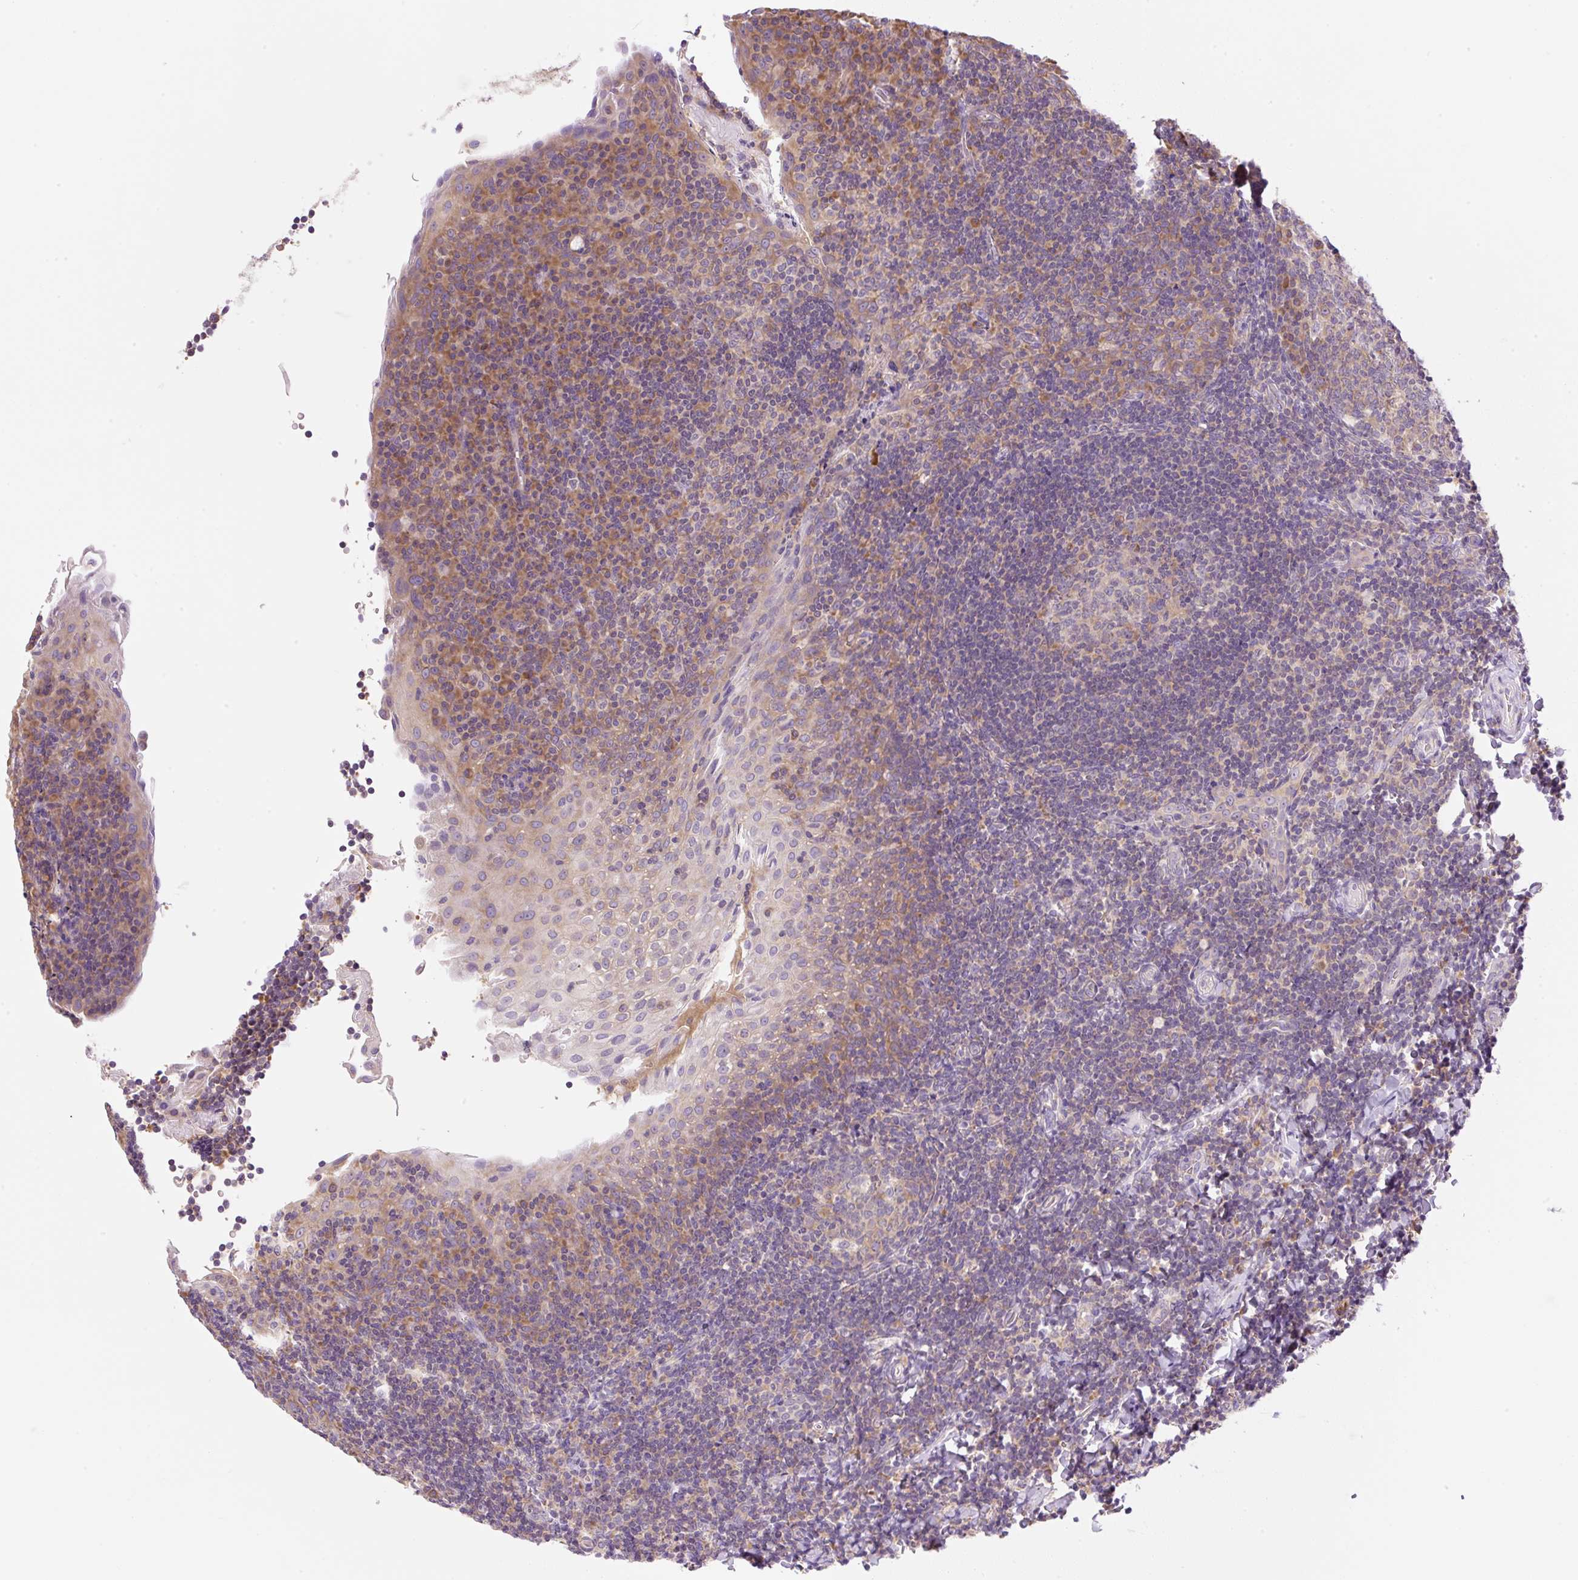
{"staining": {"intensity": "moderate", "quantity": "<25%", "location": "cytoplasmic/membranous"}, "tissue": "tonsil", "cell_type": "Germinal center cells", "image_type": "normal", "snomed": [{"axis": "morphology", "description": "Normal tissue, NOS"}, {"axis": "topography", "description": "Tonsil"}], "caption": "A low amount of moderate cytoplasmic/membranous positivity is present in about <25% of germinal center cells in benign tonsil. (DAB (3,3'-diaminobenzidine) IHC with brightfield microscopy, high magnification).", "gene": "RPL18A", "patient": {"sex": "male", "age": 17}}